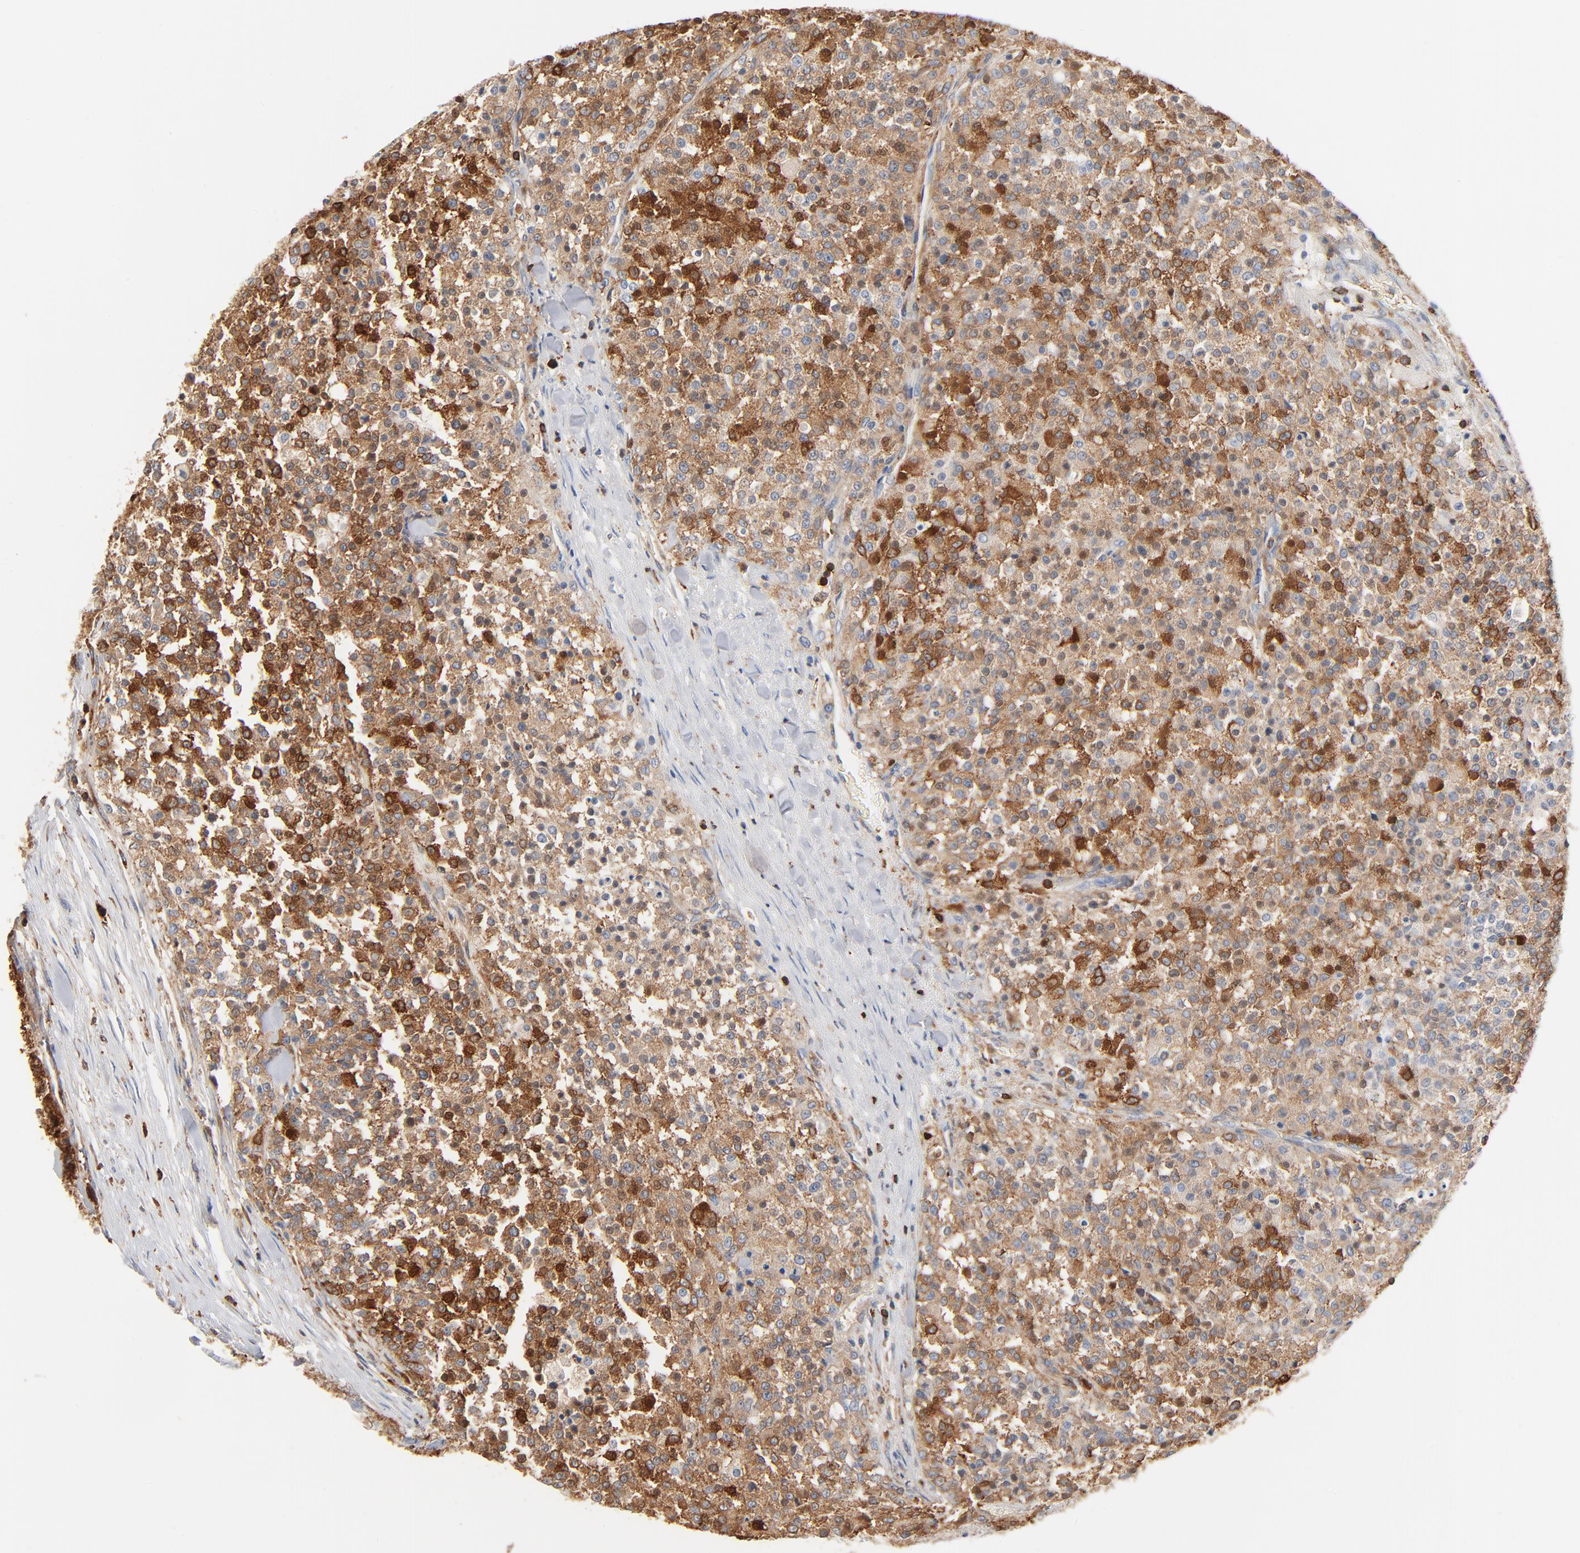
{"staining": {"intensity": "moderate", "quantity": ">75%", "location": "cytoplasmic/membranous"}, "tissue": "testis cancer", "cell_type": "Tumor cells", "image_type": "cancer", "snomed": [{"axis": "morphology", "description": "Seminoma, NOS"}, {"axis": "topography", "description": "Testis"}], "caption": "Immunohistochemical staining of human testis seminoma demonstrates medium levels of moderate cytoplasmic/membranous protein expression in about >75% of tumor cells. The staining is performed using DAB (3,3'-diaminobenzidine) brown chromogen to label protein expression. The nuclei are counter-stained blue using hematoxylin.", "gene": "SH3KBP1", "patient": {"sex": "male", "age": 59}}